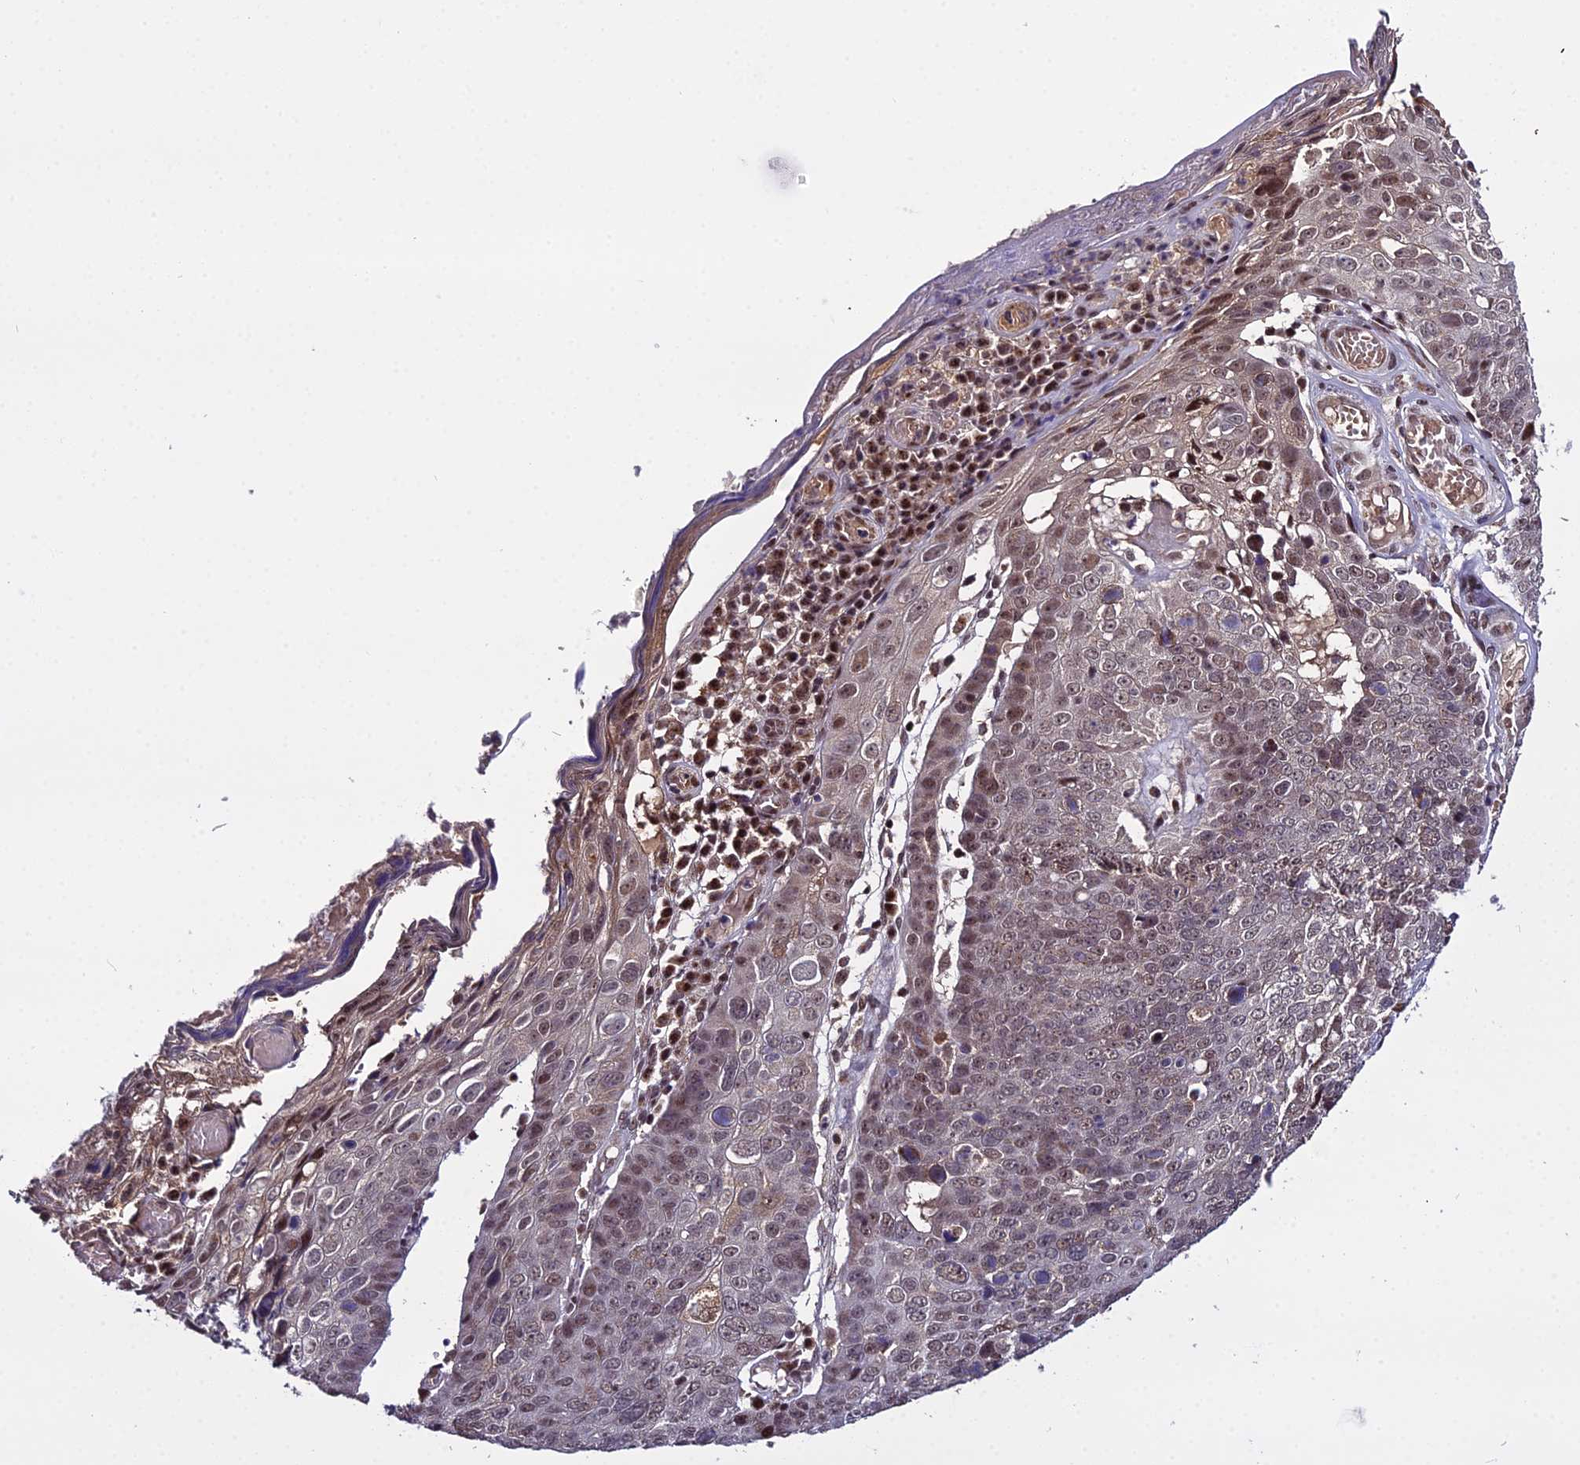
{"staining": {"intensity": "weak", "quantity": "25%-75%", "location": "nuclear"}, "tissue": "skin cancer", "cell_type": "Tumor cells", "image_type": "cancer", "snomed": [{"axis": "morphology", "description": "Squamous cell carcinoma, NOS"}, {"axis": "topography", "description": "Skin"}], "caption": "A micrograph showing weak nuclear staining in approximately 25%-75% of tumor cells in skin cancer, as visualized by brown immunohistochemical staining.", "gene": "ARL2", "patient": {"sex": "male", "age": 71}}